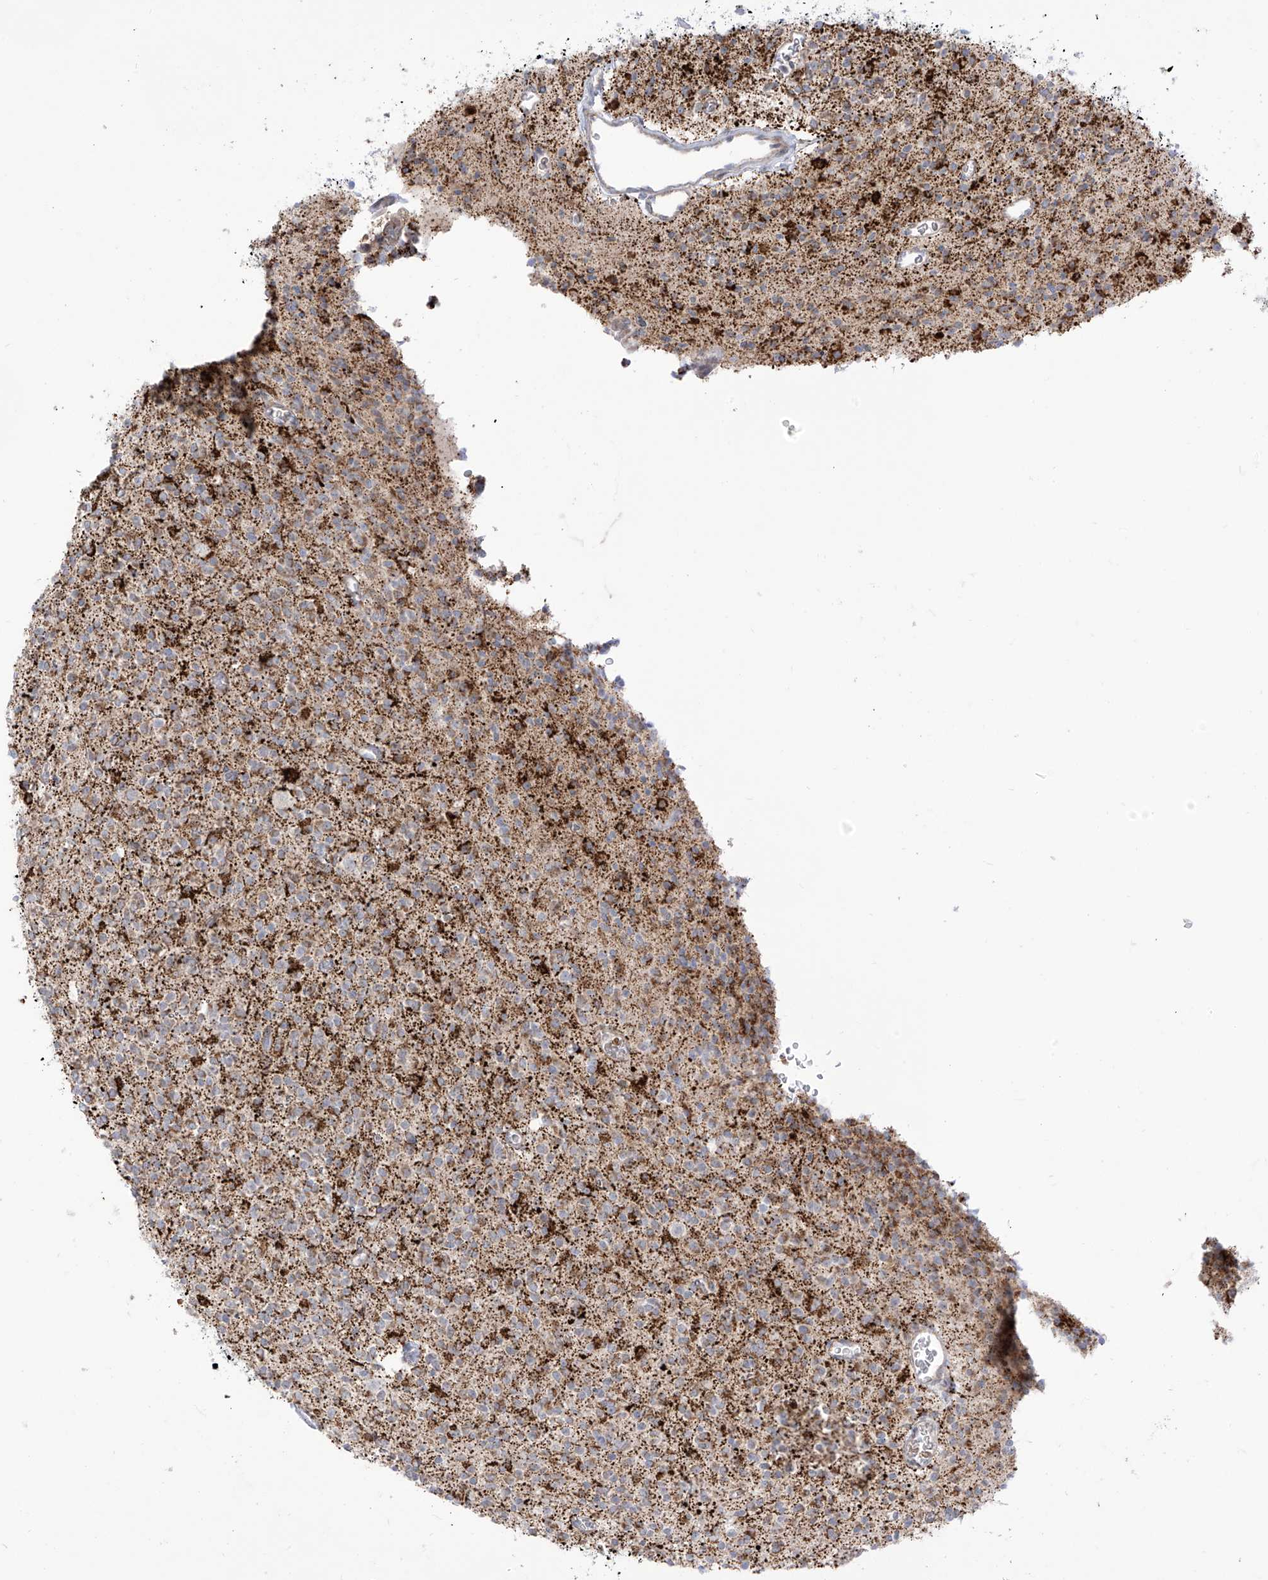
{"staining": {"intensity": "moderate", "quantity": ">75%", "location": "cytoplasmic/membranous"}, "tissue": "glioma", "cell_type": "Tumor cells", "image_type": "cancer", "snomed": [{"axis": "morphology", "description": "Glioma, malignant, High grade"}, {"axis": "topography", "description": "Brain"}], "caption": "This is a micrograph of immunohistochemistry staining of high-grade glioma (malignant), which shows moderate staining in the cytoplasmic/membranous of tumor cells.", "gene": "ARHGEF40", "patient": {"sex": "male", "age": 34}}